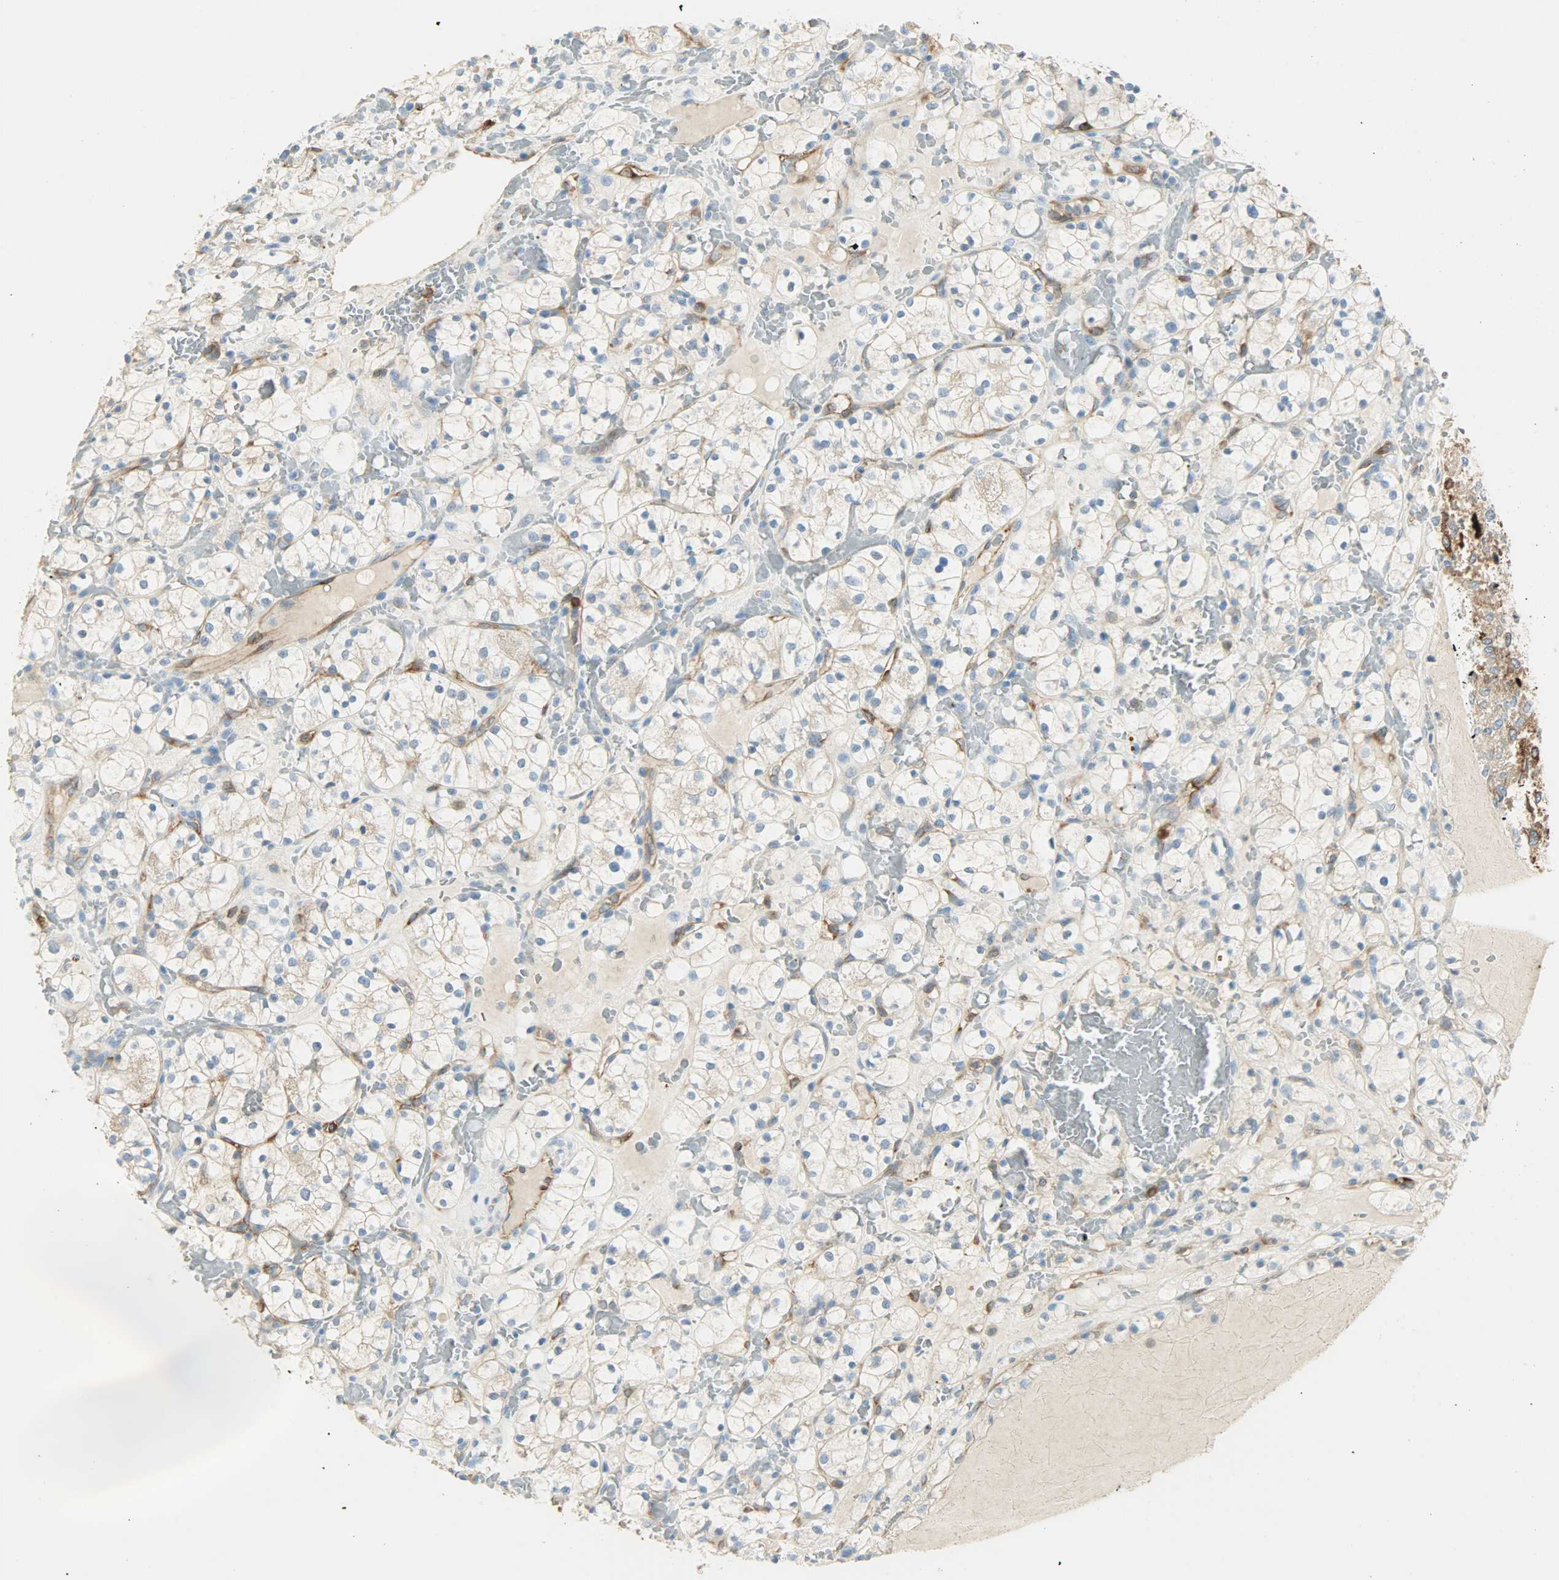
{"staining": {"intensity": "moderate", "quantity": "25%-75%", "location": "cytoplasmic/membranous"}, "tissue": "renal cancer", "cell_type": "Tumor cells", "image_type": "cancer", "snomed": [{"axis": "morphology", "description": "Adenocarcinoma, NOS"}, {"axis": "topography", "description": "Kidney"}], "caption": "Renal cancer stained for a protein (brown) displays moderate cytoplasmic/membranous positive staining in about 25%-75% of tumor cells.", "gene": "WARS1", "patient": {"sex": "female", "age": 60}}